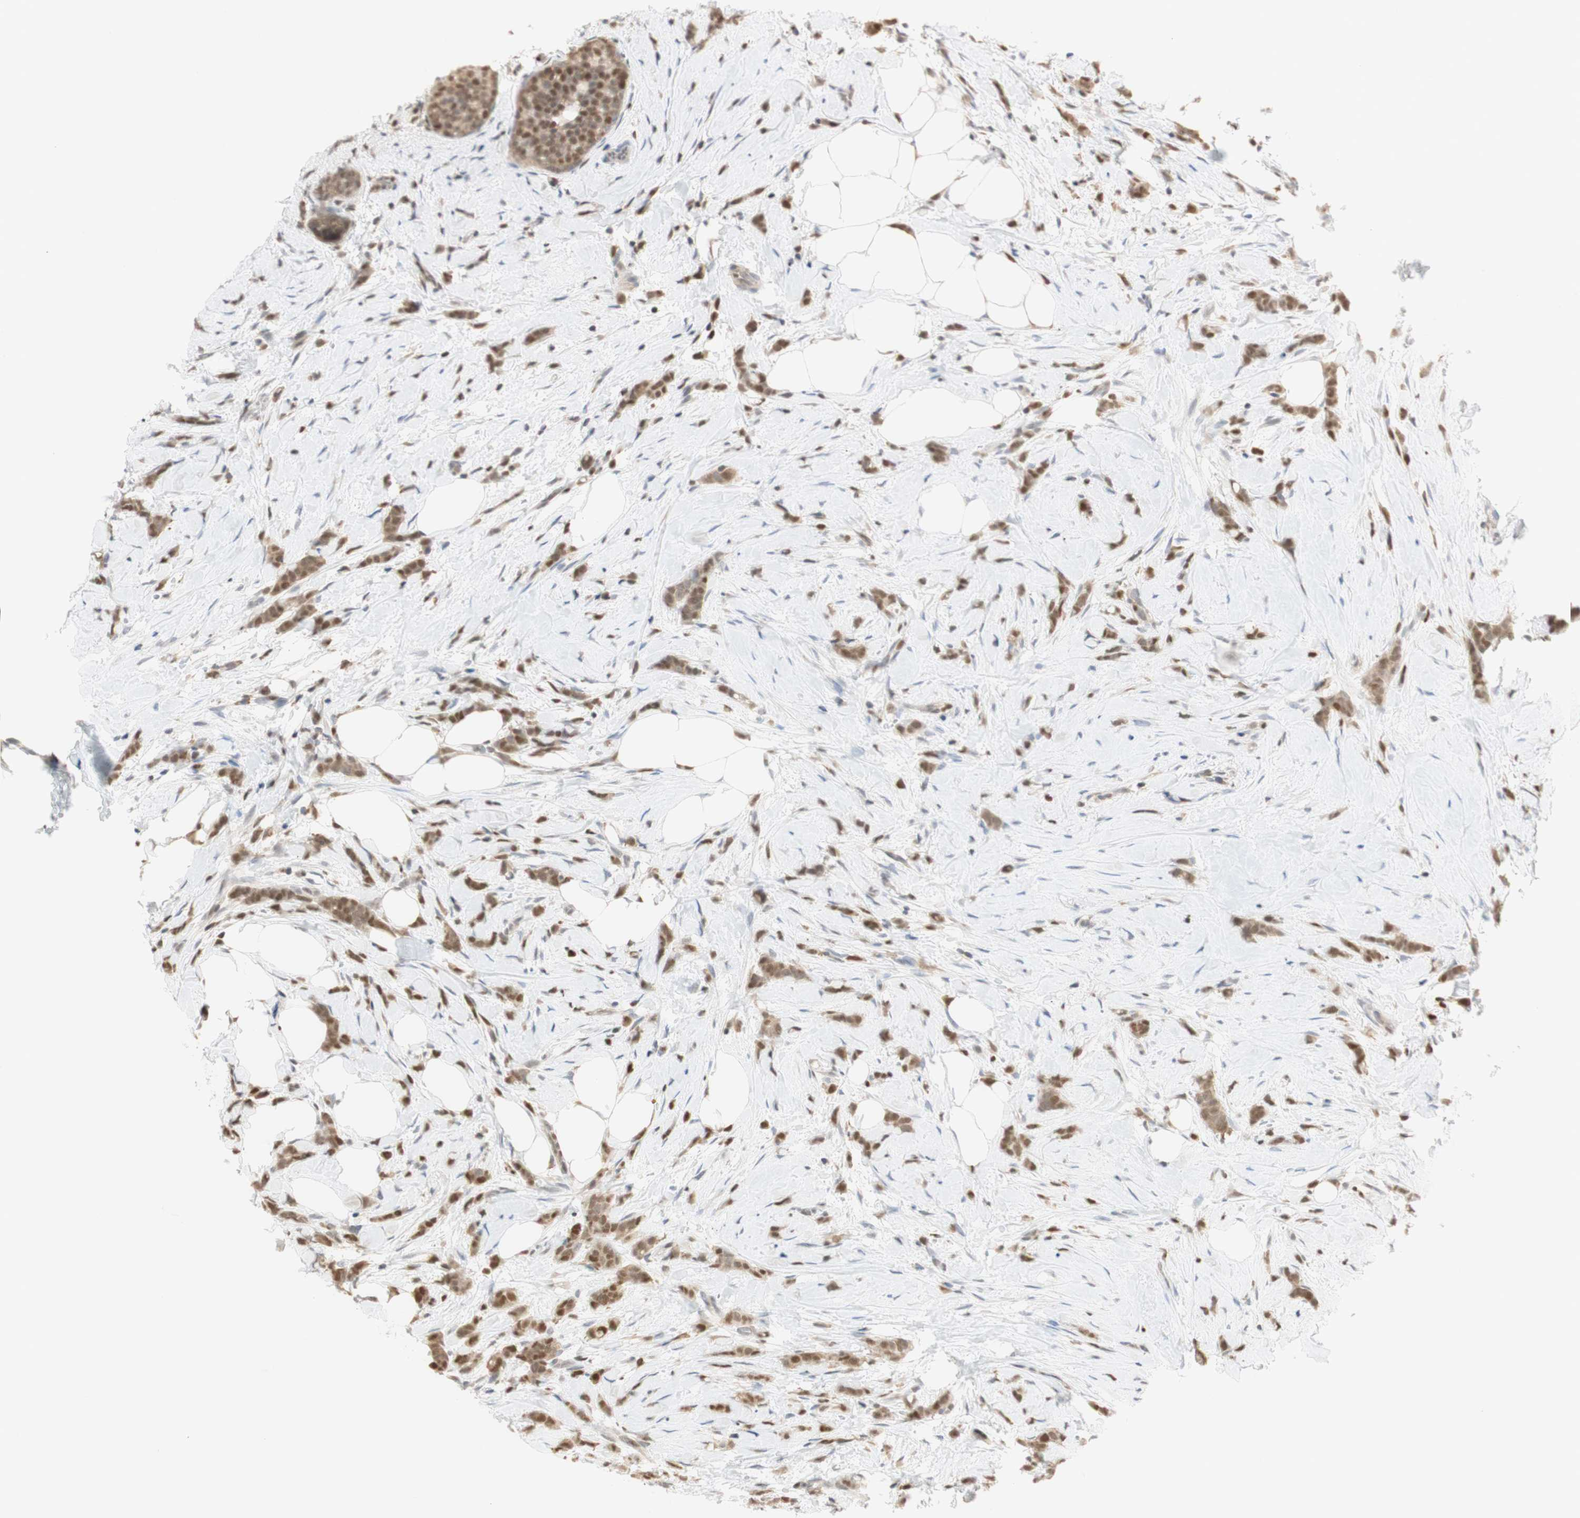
{"staining": {"intensity": "moderate", "quantity": ">75%", "location": "cytoplasmic/membranous,nuclear"}, "tissue": "breast cancer", "cell_type": "Tumor cells", "image_type": "cancer", "snomed": [{"axis": "morphology", "description": "Lobular carcinoma, in situ"}, {"axis": "morphology", "description": "Lobular carcinoma"}, {"axis": "topography", "description": "Breast"}], "caption": "Moderate cytoplasmic/membranous and nuclear positivity is seen in about >75% of tumor cells in breast cancer.", "gene": "NAP1L4", "patient": {"sex": "female", "age": 41}}